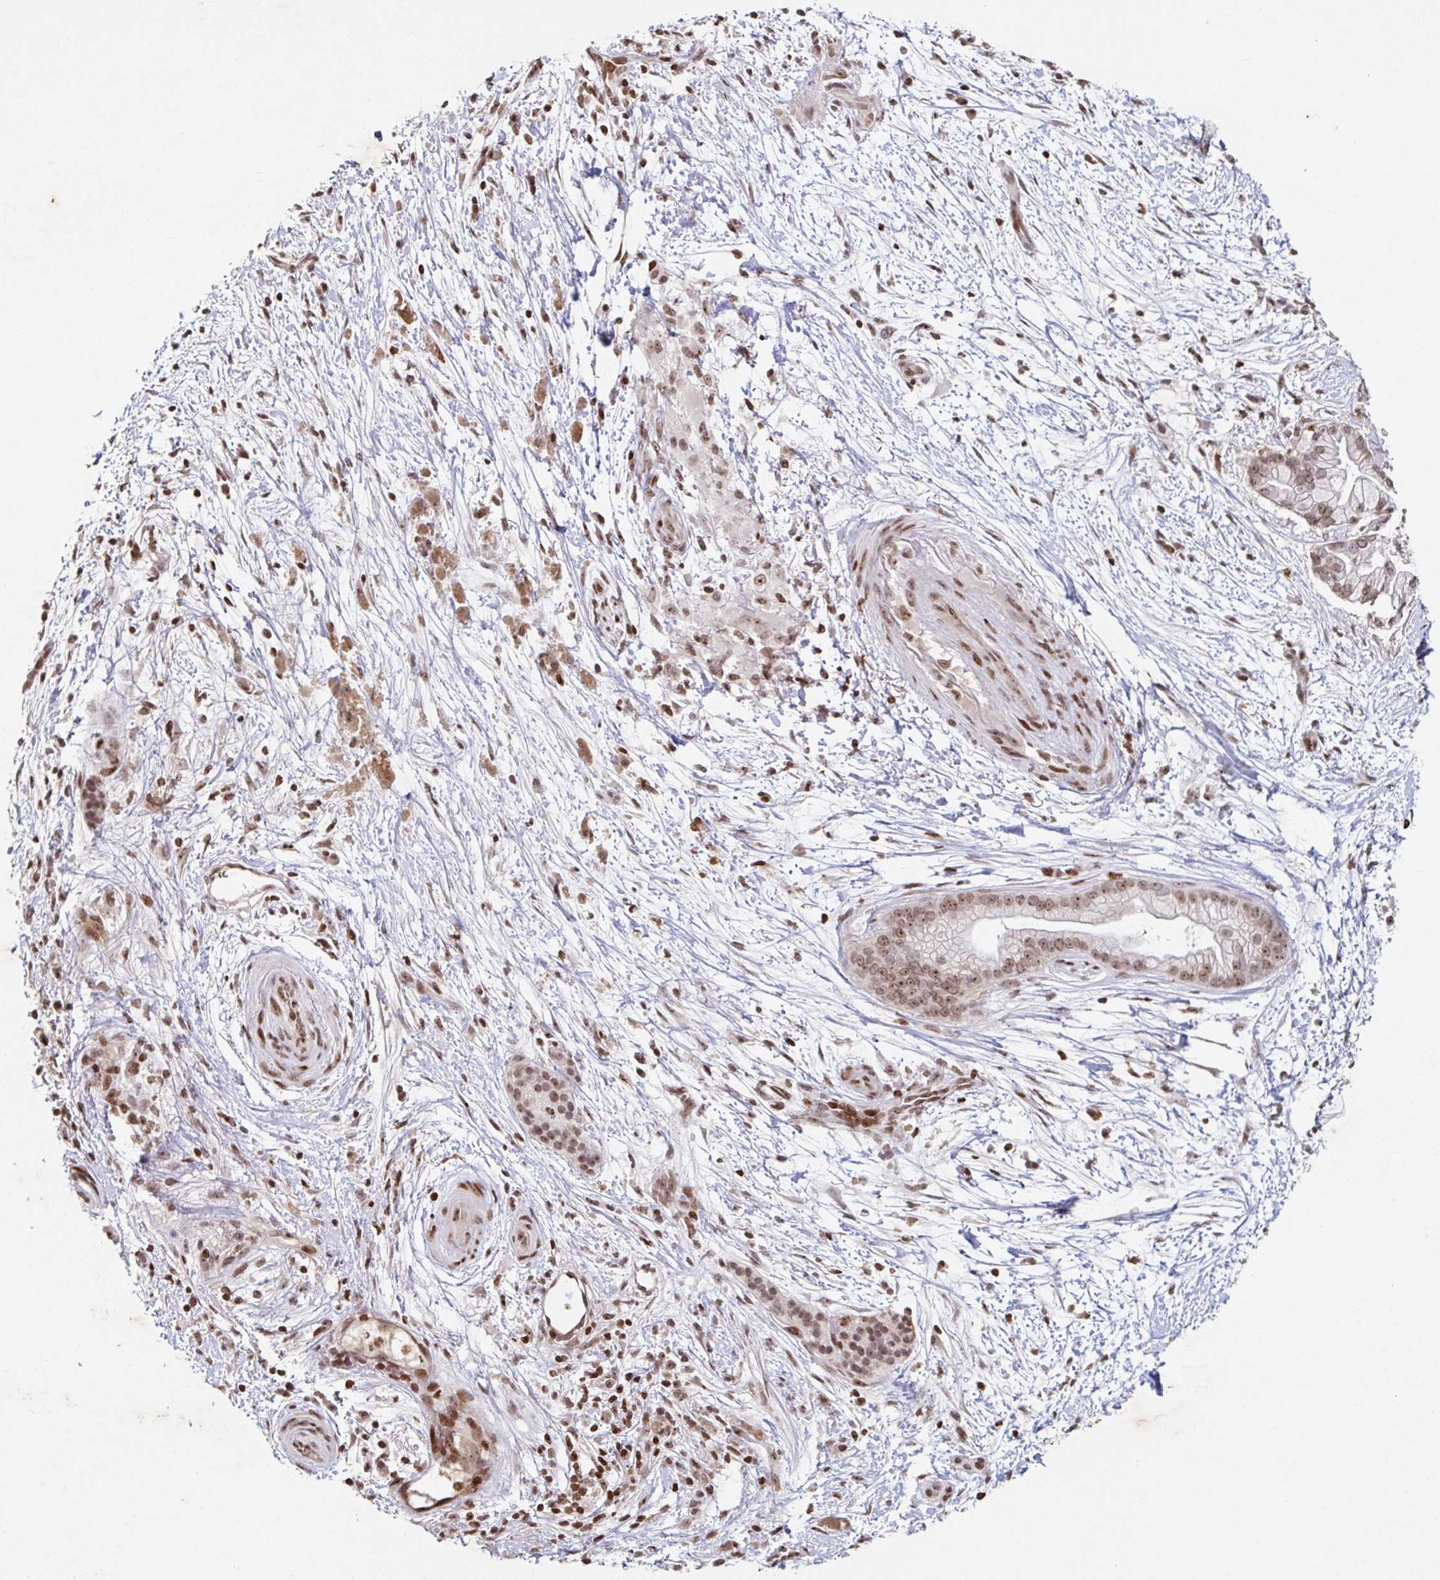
{"staining": {"intensity": "moderate", "quantity": ">75%", "location": "nuclear"}, "tissue": "pancreatic cancer", "cell_type": "Tumor cells", "image_type": "cancer", "snomed": [{"axis": "morphology", "description": "Adenocarcinoma, NOS"}, {"axis": "topography", "description": "Pancreas"}], "caption": "About >75% of tumor cells in pancreatic cancer display moderate nuclear protein staining as visualized by brown immunohistochemical staining.", "gene": "C19orf53", "patient": {"sex": "female", "age": 69}}